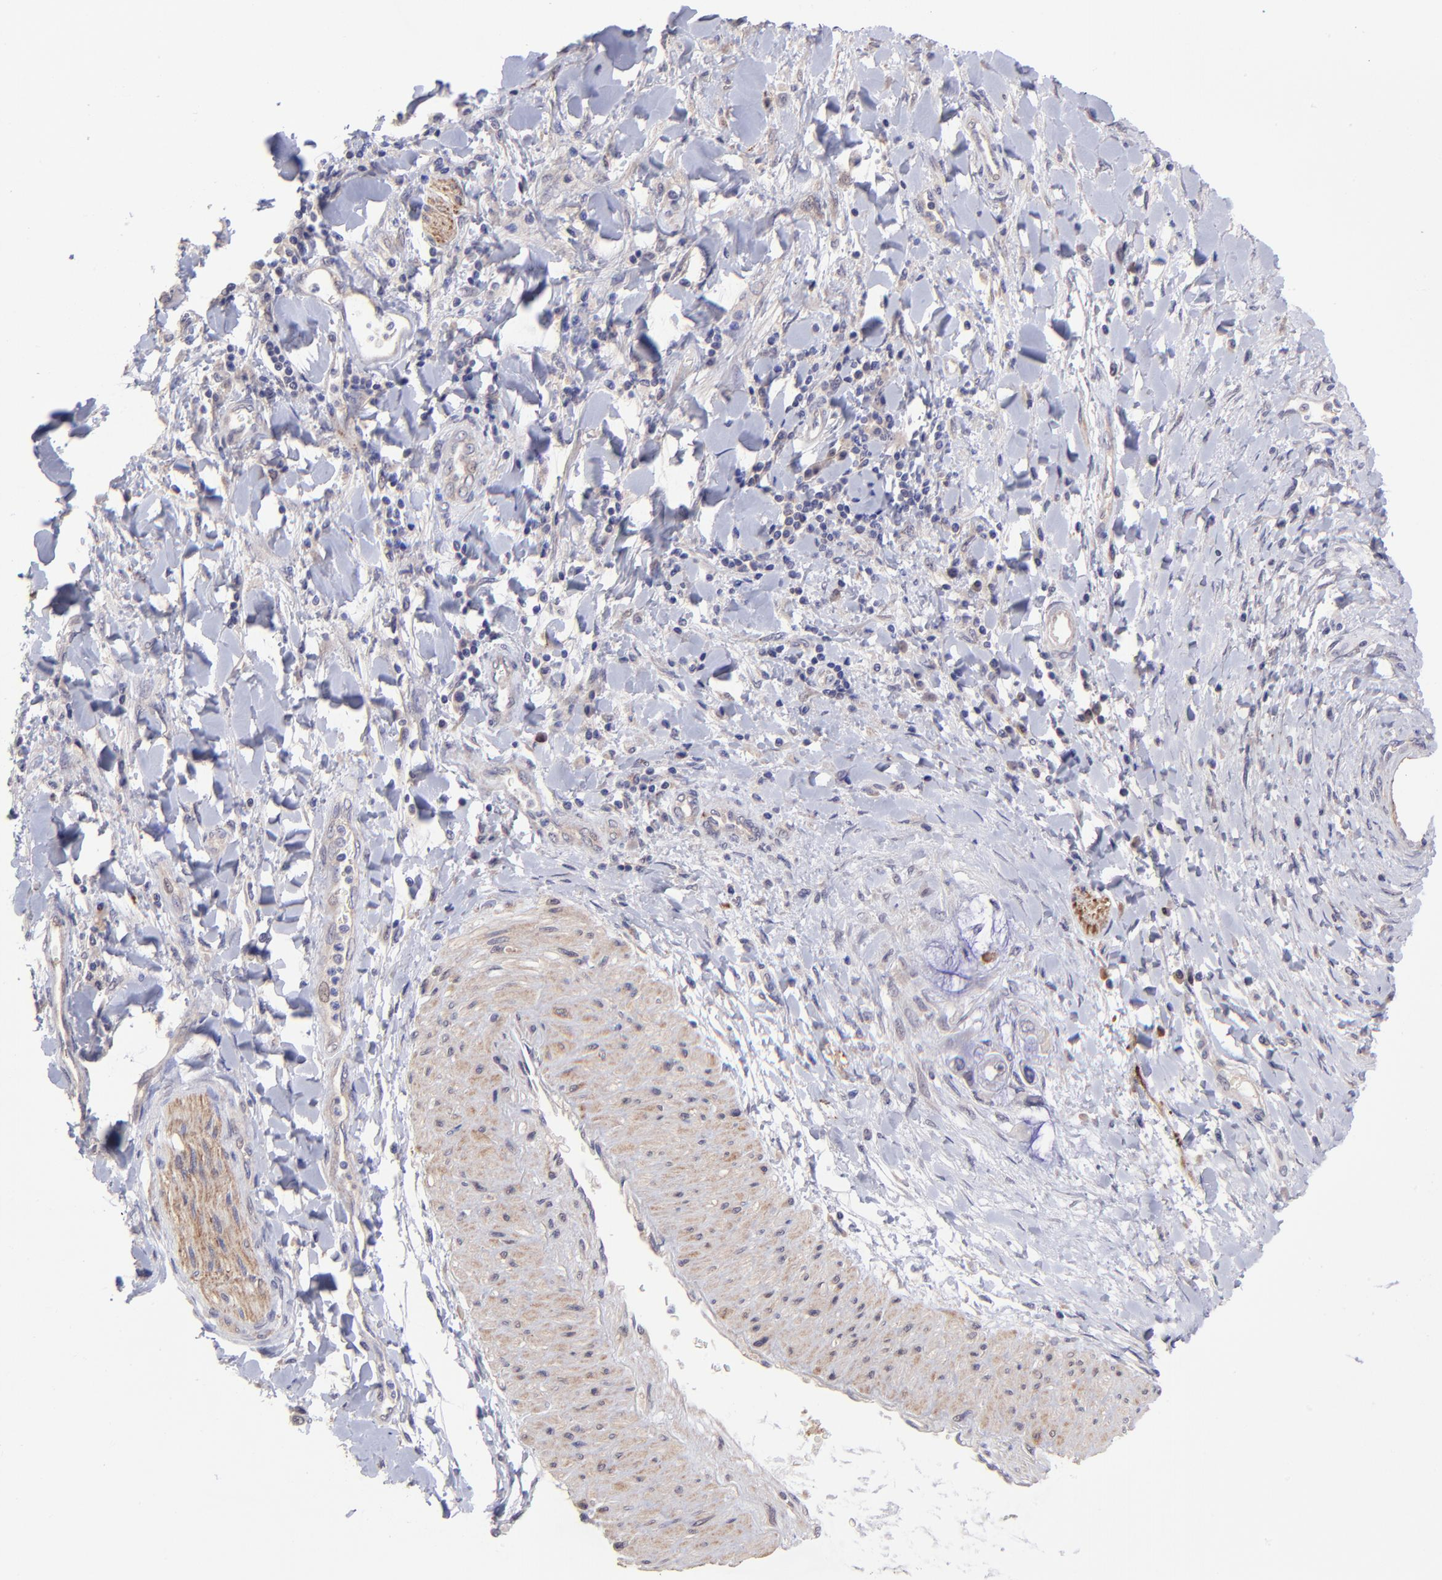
{"staining": {"intensity": "negative", "quantity": "none", "location": "none"}, "tissue": "adipose tissue", "cell_type": "Adipocytes", "image_type": "normal", "snomed": [{"axis": "morphology", "description": "Normal tissue, NOS"}, {"axis": "morphology", "description": "Cholangiocarcinoma"}, {"axis": "topography", "description": "Liver"}, {"axis": "topography", "description": "Peripheral nerve tissue"}], "caption": "High magnification brightfield microscopy of normal adipose tissue stained with DAB (3,3'-diaminobenzidine) (brown) and counterstained with hematoxylin (blue): adipocytes show no significant staining. (DAB IHC, high magnification).", "gene": "NSF", "patient": {"sex": "male", "age": 50}}